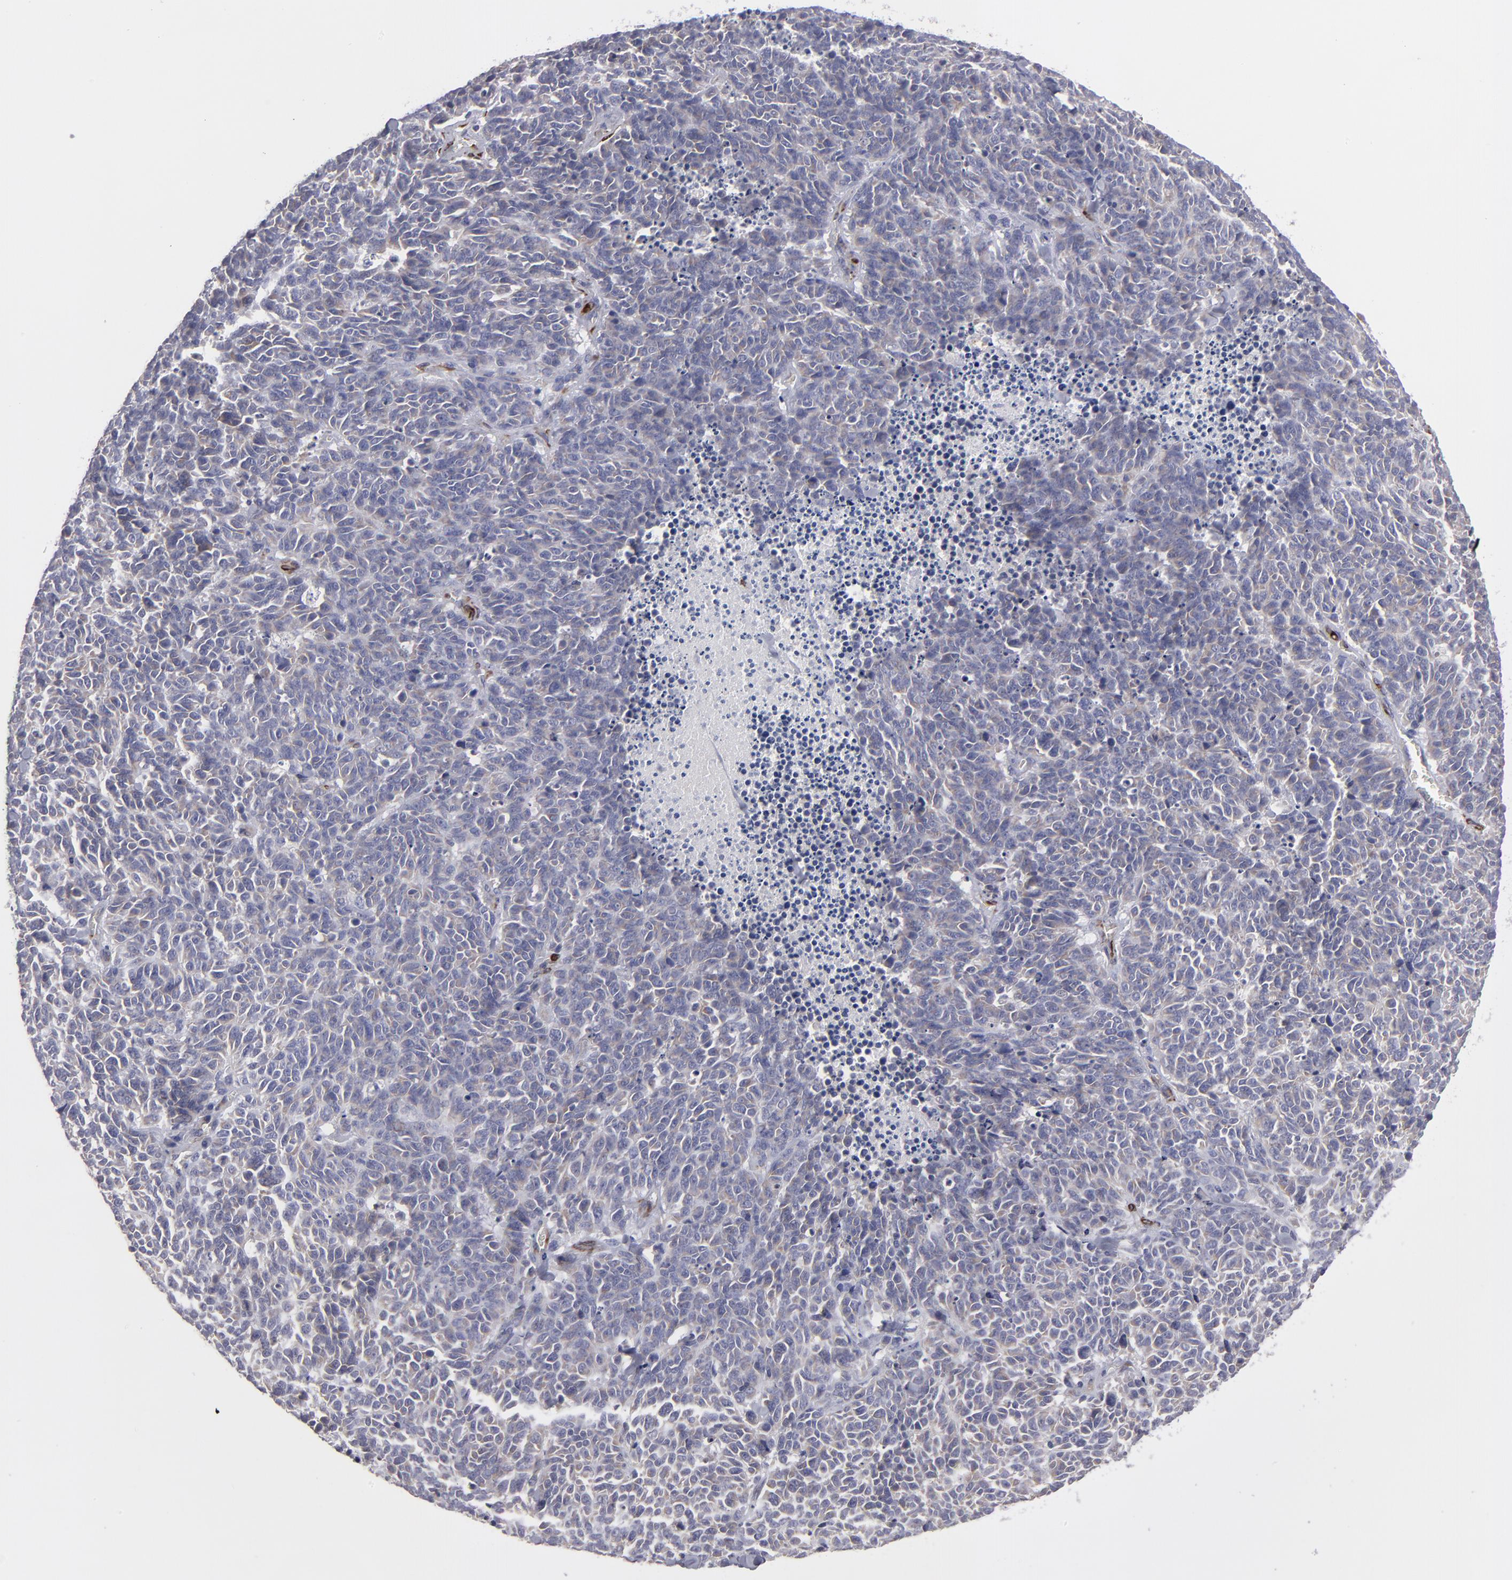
{"staining": {"intensity": "weak", "quantity": "<25%", "location": "cytoplasmic/membranous"}, "tissue": "lung cancer", "cell_type": "Tumor cells", "image_type": "cancer", "snomed": [{"axis": "morphology", "description": "Neoplasm, malignant, NOS"}, {"axis": "topography", "description": "Lung"}], "caption": "This micrograph is of lung cancer stained with immunohistochemistry to label a protein in brown with the nuclei are counter-stained blue. There is no positivity in tumor cells.", "gene": "SLMAP", "patient": {"sex": "female", "age": 58}}